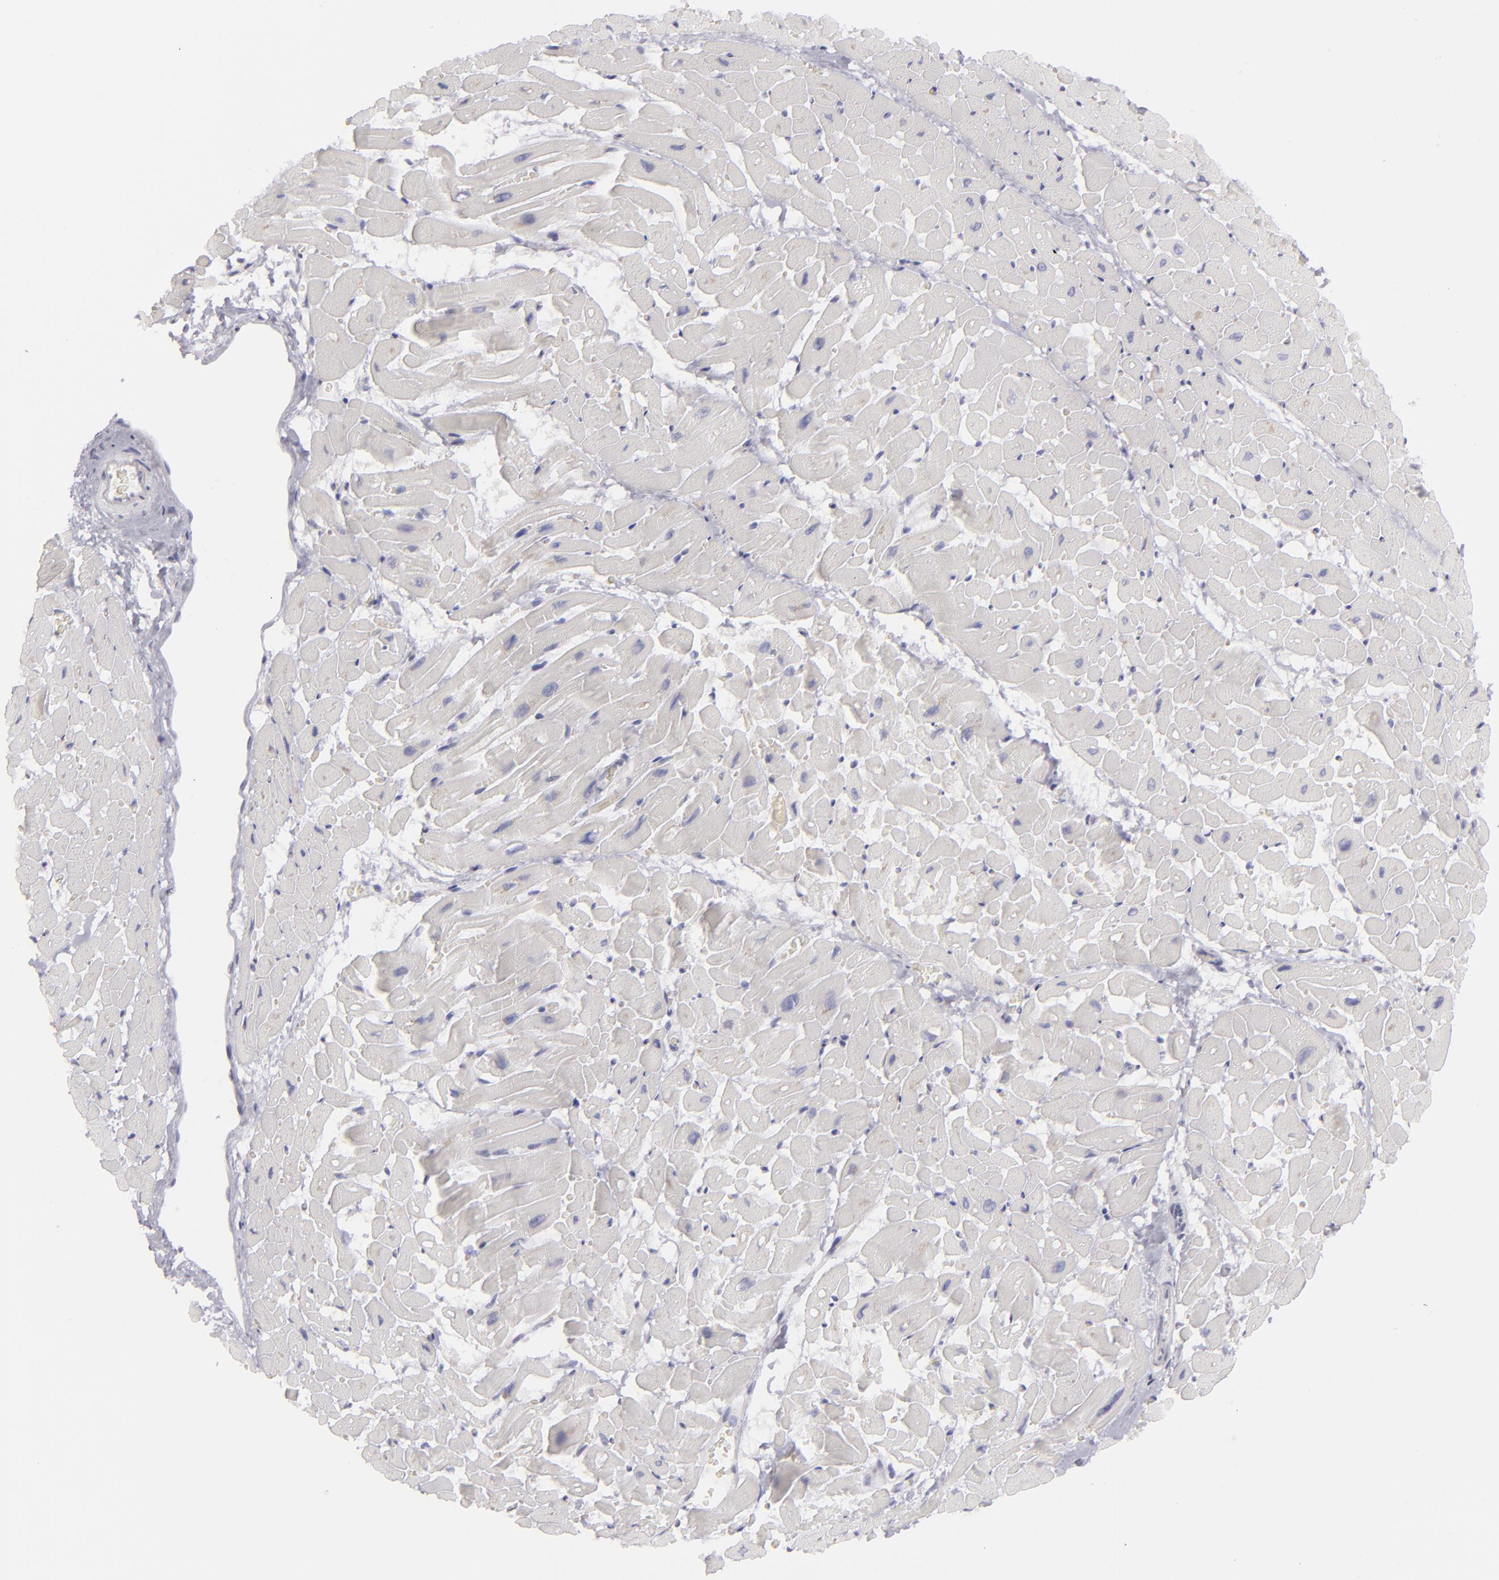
{"staining": {"intensity": "negative", "quantity": "none", "location": "none"}, "tissue": "heart muscle", "cell_type": "Cardiomyocytes", "image_type": "normal", "snomed": [{"axis": "morphology", "description": "Normal tissue, NOS"}, {"axis": "topography", "description": "Heart"}], "caption": "IHC photomicrograph of benign heart muscle stained for a protein (brown), which displays no expression in cardiomyocytes. Brightfield microscopy of immunohistochemistry (IHC) stained with DAB (3,3'-diaminobenzidine) (brown) and hematoxylin (blue), captured at high magnification.", "gene": "FLG", "patient": {"sex": "male", "age": 45}}